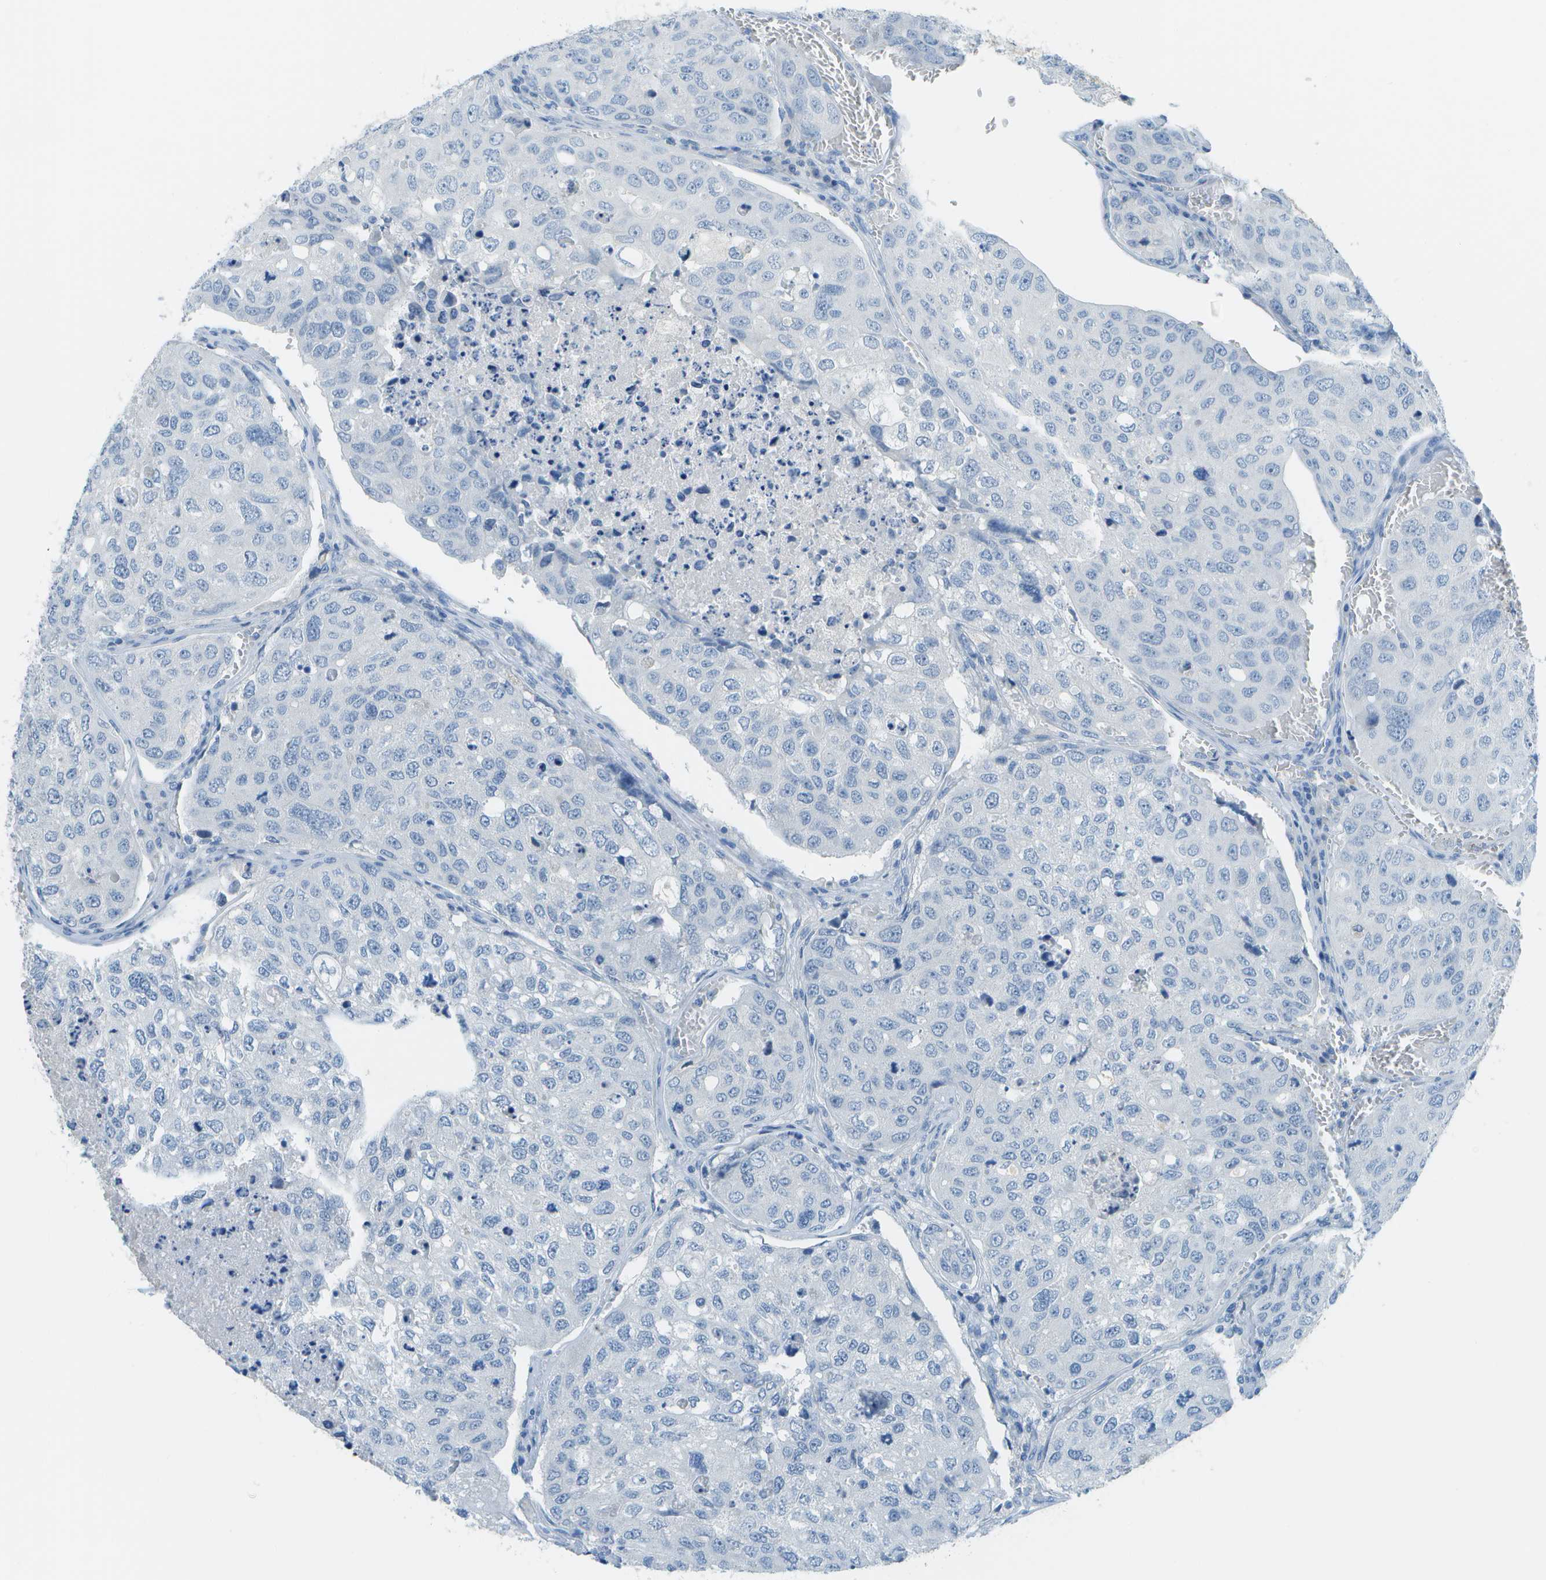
{"staining": {"intensity": "negative", "quantity": "none", "location": "none"}, "tissue": "urothelial cancer", "cell_type": "Tumor cells", "image_type": "cancer", "snomed": [{"axis": "morphology", "description": "Urothelial carcinoma, High grade"}, {"axis": "topography", "description": "Lymph node"}, {"axis": "topography", "description": "Urinary bladder"}], "caption": "An image of high-grade urothelial carcinoma stained for a protein shows no brown staining in tumor cells.", "gene": "C1S", "patient": {"sex": "male", "age": 51}}